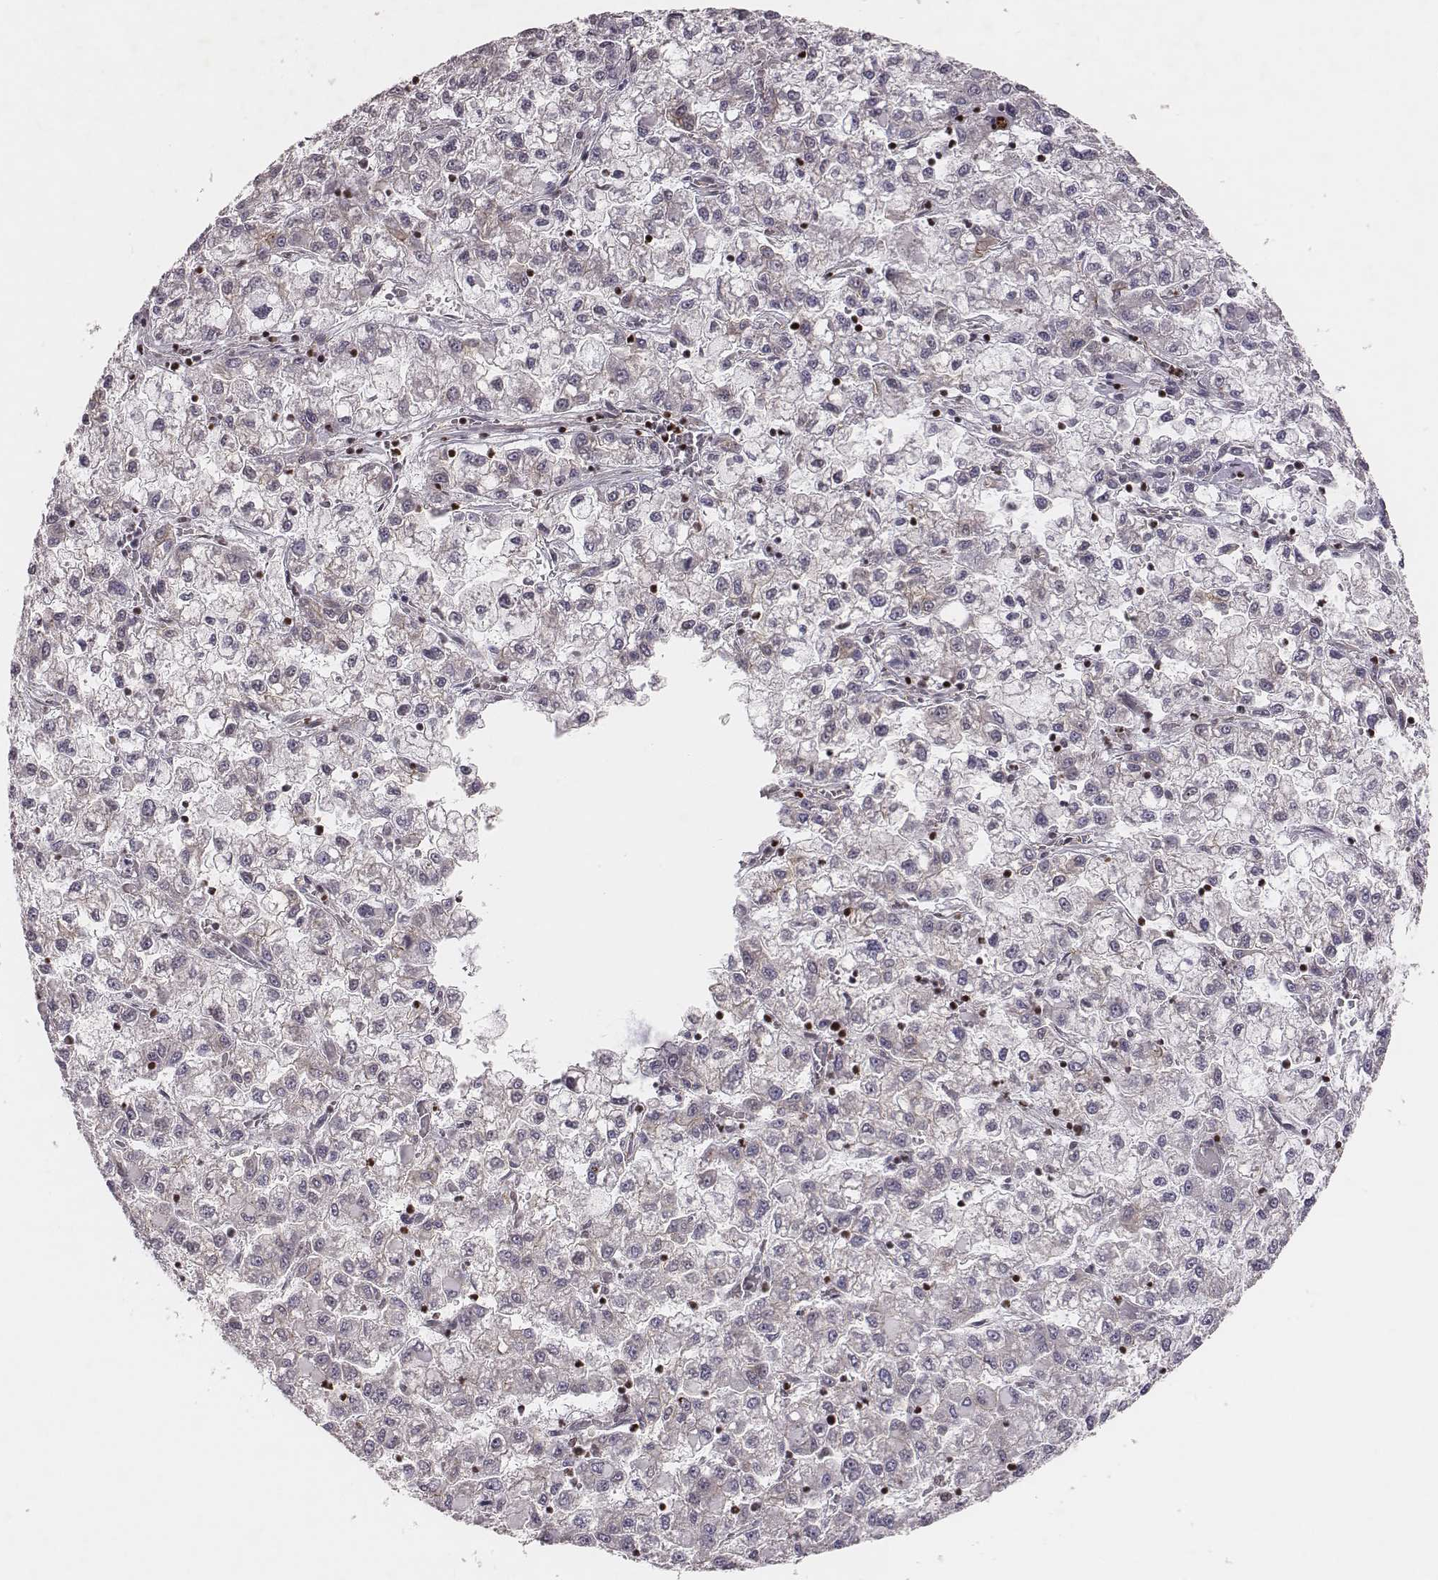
{"staining": {"intensity": "negative", "quantity": "none", "location": "none"}, "tissue": "liver cancer", "cell_type": "Tumor cells", "image_type": "cancer", "snomed": [{"axis": "morphology", "description": "Carcinoma, Hepatocellular, NOS"}, {"axis": "topography", "description": "Liver"}], "caption": "Protein analysis of liver cancer exhibits no significant staining in tumor cells.", "gene": "WDR59", "patient": {"sex": "male", "age": 40}}